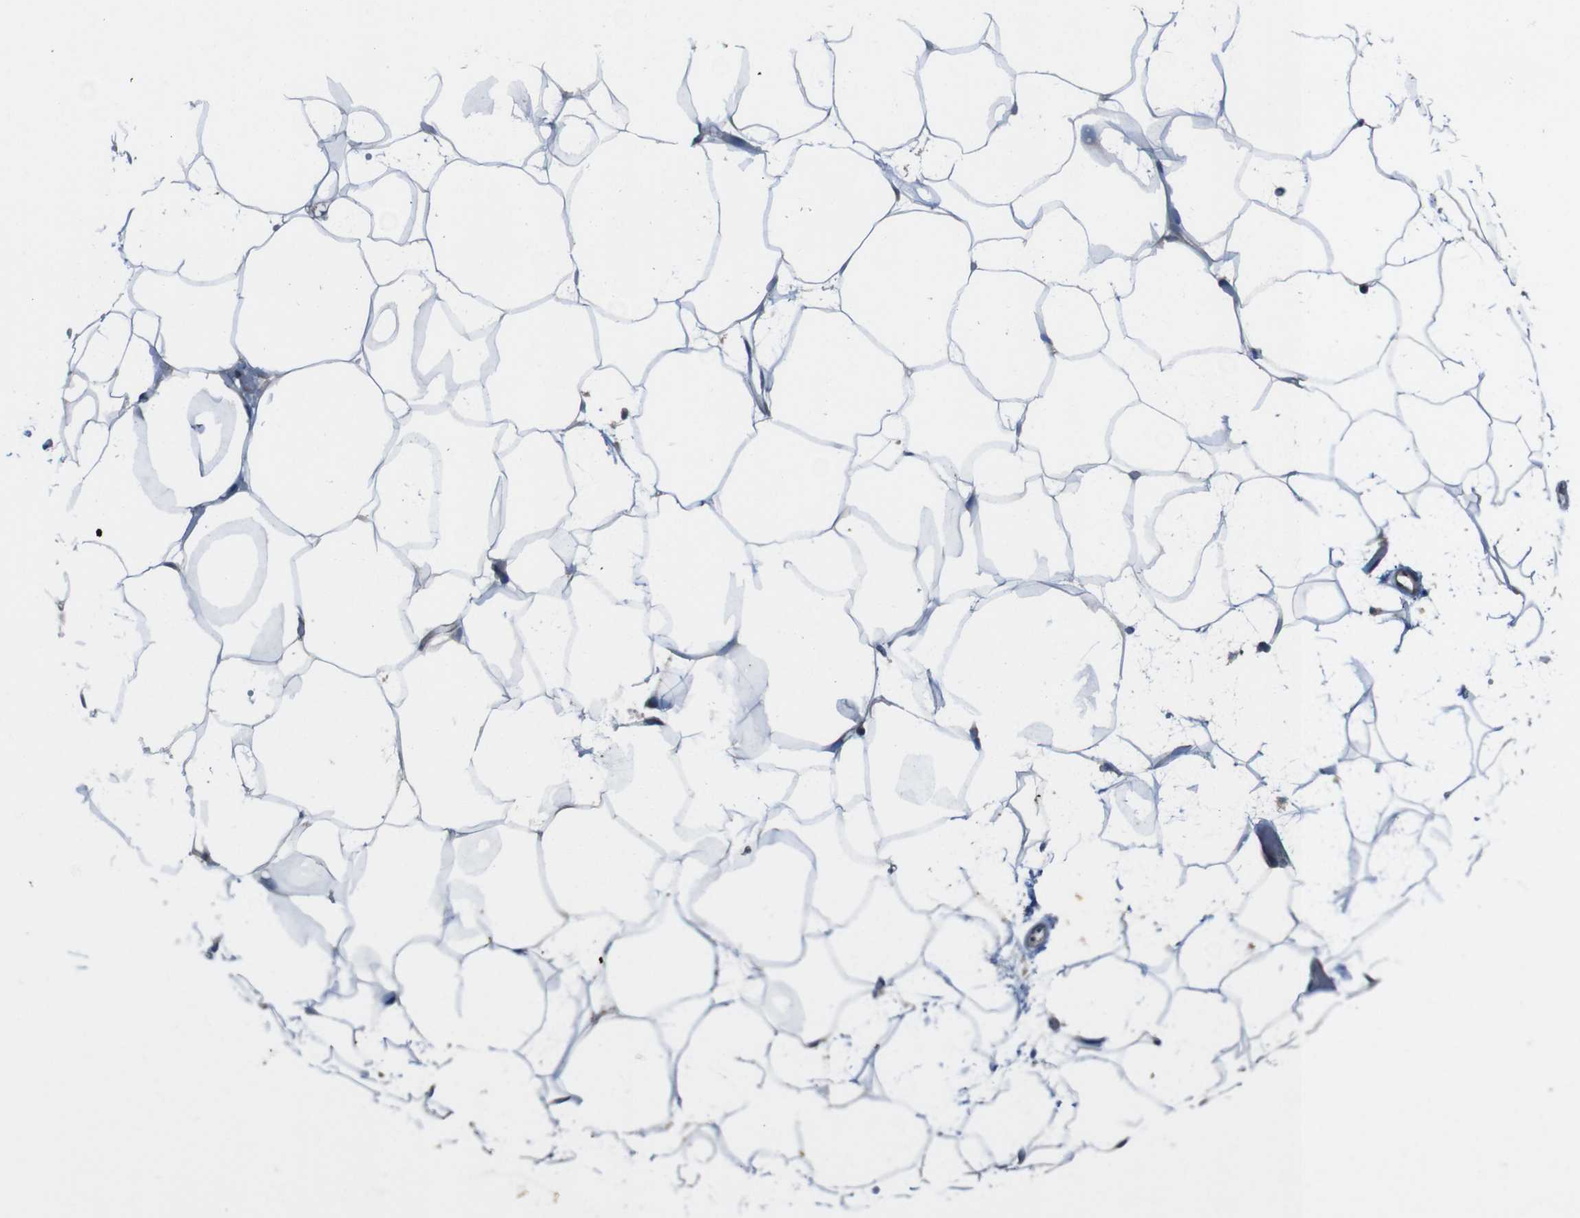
{"staining": {"intensity": "negative", "quantity": "none", "location": "none"}, "tissue": "adipose tissue", "cell_type": "Adipocytes", "image_type": "normal", "snomed": [{"axis": "morphology", "description": "Normal tissue, NOS"}, {"axis": "topography", "description": "Breast"}, {"axis": "topography", "description": "Adipose tissue"}], "caption": "Immunohistochemistry (IHC) photomicrograph of benign adipose tissue: adipose tissue stained with DAB demonstrates no significant protein staining in adipocytes.", "gene": "DCTN1", "patient": {"sex": "female", "age": 25}}